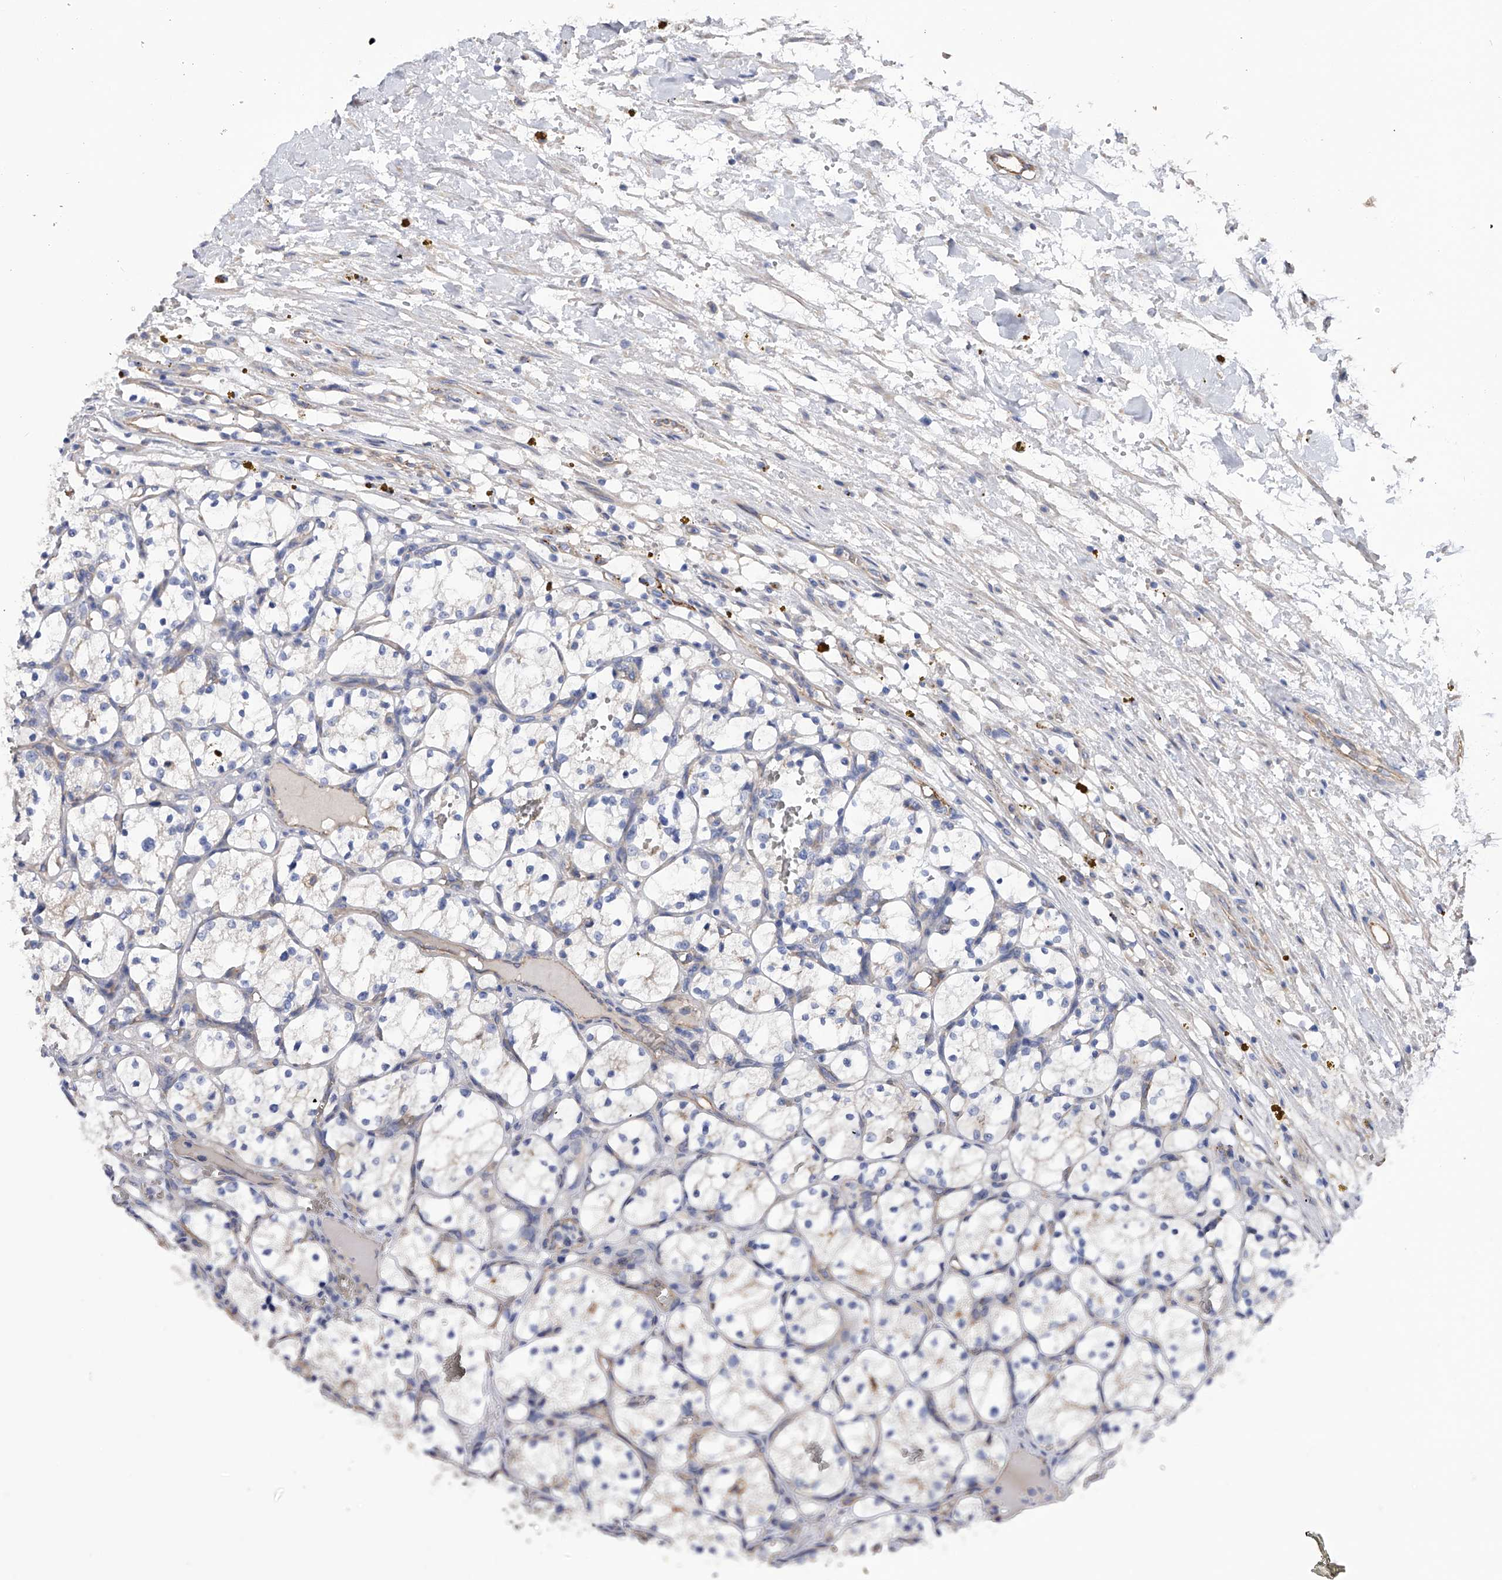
{"staining": {"intensity": "negative", "quantity": "none", "location": "none"}, "tissue": "renal cancer", "cell_type": "Tumor cells", "image_type": "cancer", "snomed": [{"axis": "morphology", "description": "Adenocarcinoma, NOS"}, {"axis": "topography", "description": "Kidney"}], "caption": "This is an immunohistochemistry image of human adenocarcinoma (renal). There is no staining in tumor cells.", "gene": "RWDD2A", "patient": {"sex": "female", "age": 69}}